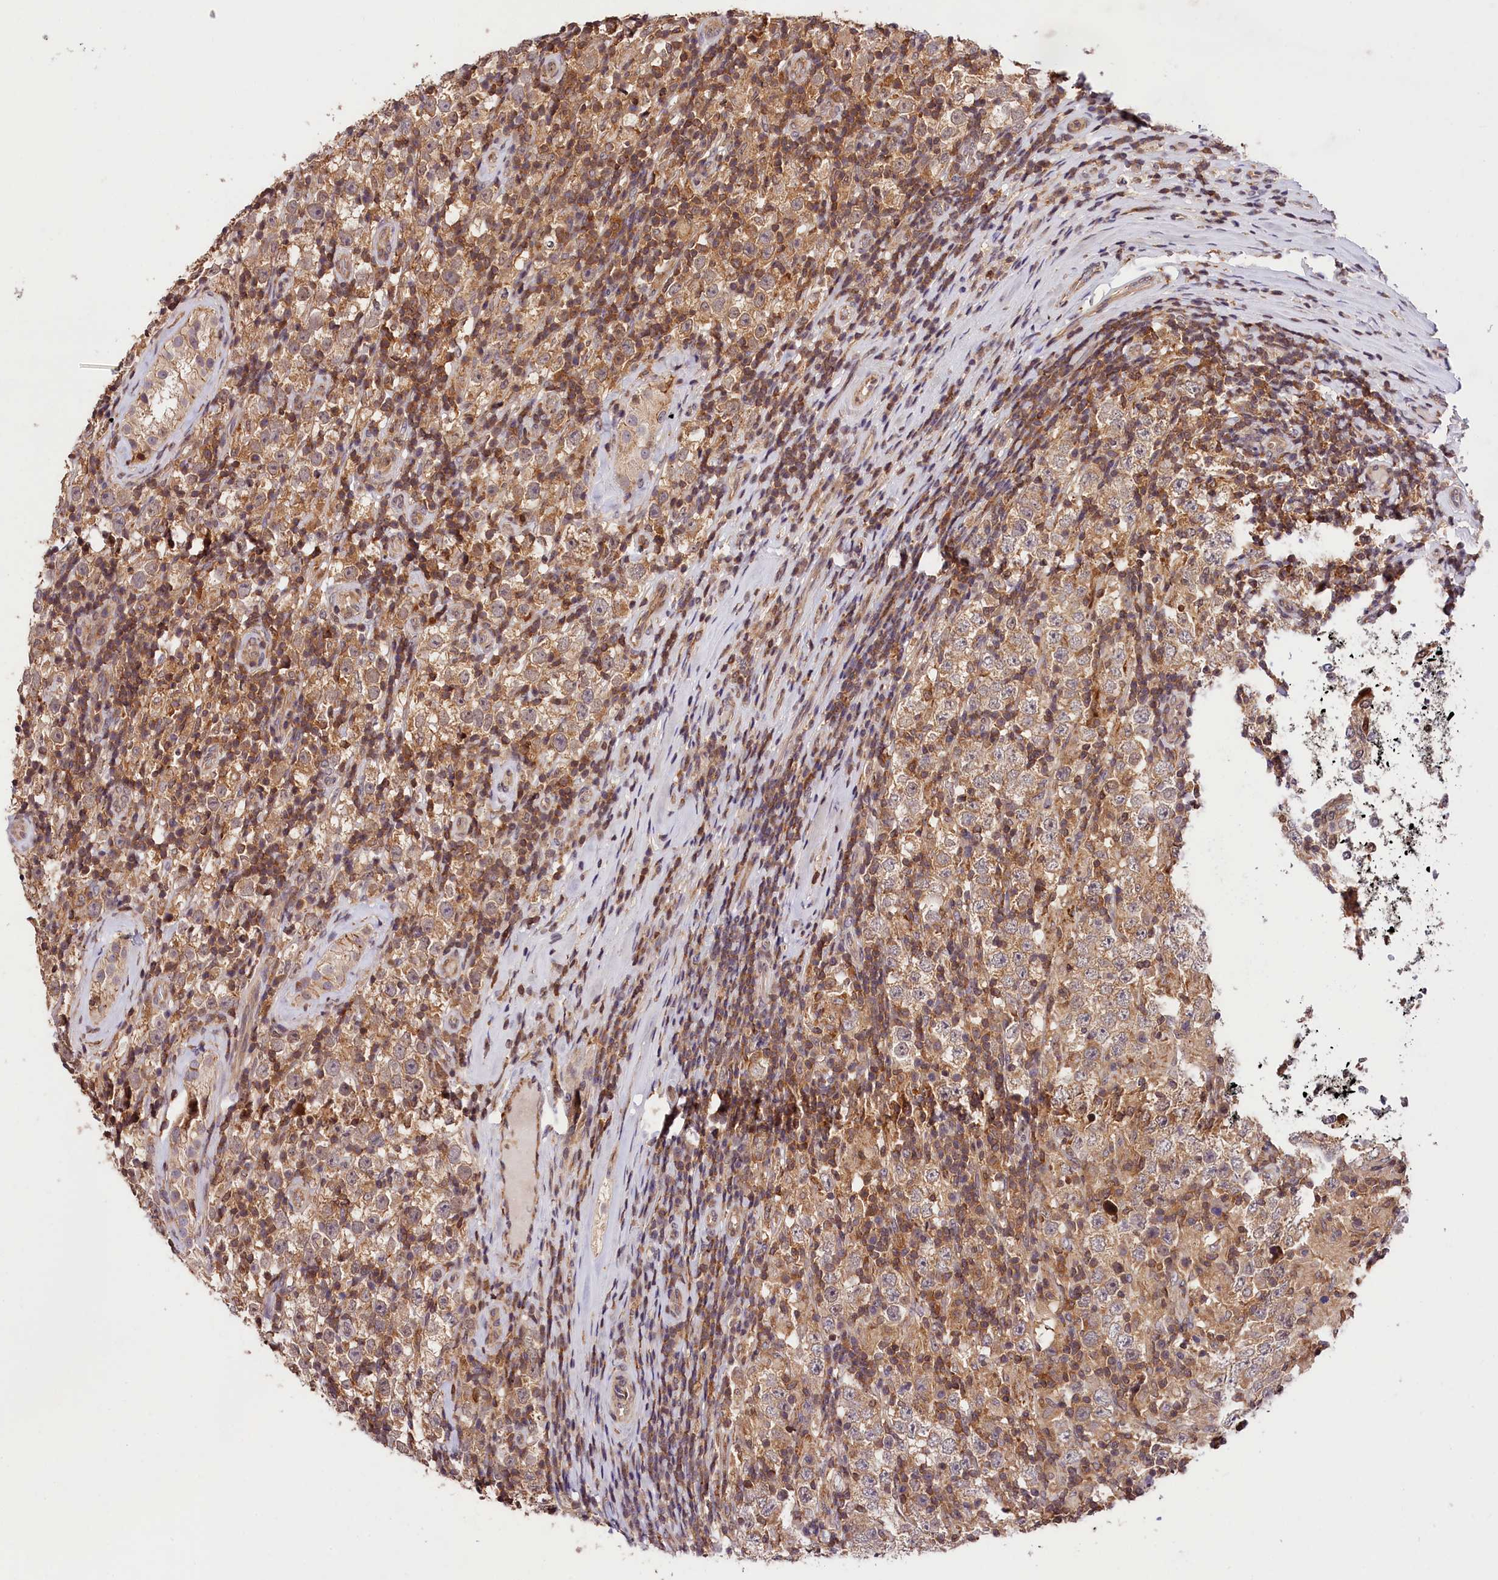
{"staining": {"intensity": "weak", "quantity": ">75%", "location": "cytoplasmic/membranous"}, "tissue": "testis cancer", "cell_type": "Tumor cells", "image_type": "cancer", "snomed": [{"axis": "morphology", "description": "Normal tissue, NOS"}, {"axis": "morphology", "description": "Urothelial carcinoma, High grade"}, {"axis": "morphology", "description": "Seminoma, NOS"}, {"axis": "morphology", "description": "Carcinoma, Embryonal, NOS"}, {"axis": "topography", "description": "Urinary bladder"}, {"axis": "topography", "description": "Testis"}], "caption": "Immunohistochemistry micrograph of neoplastic tissue: human embryonal carcinoma (testis) stained using immunohistochemistry demonstrates low levels of weak protein expression localized specifically in the cytoplasmic/membranous of tumor cells, appearing as a cytoplasmic/membranous brown color.", "gene": "CHORDC1", "patient": {"sex": "male", "age": 41}}